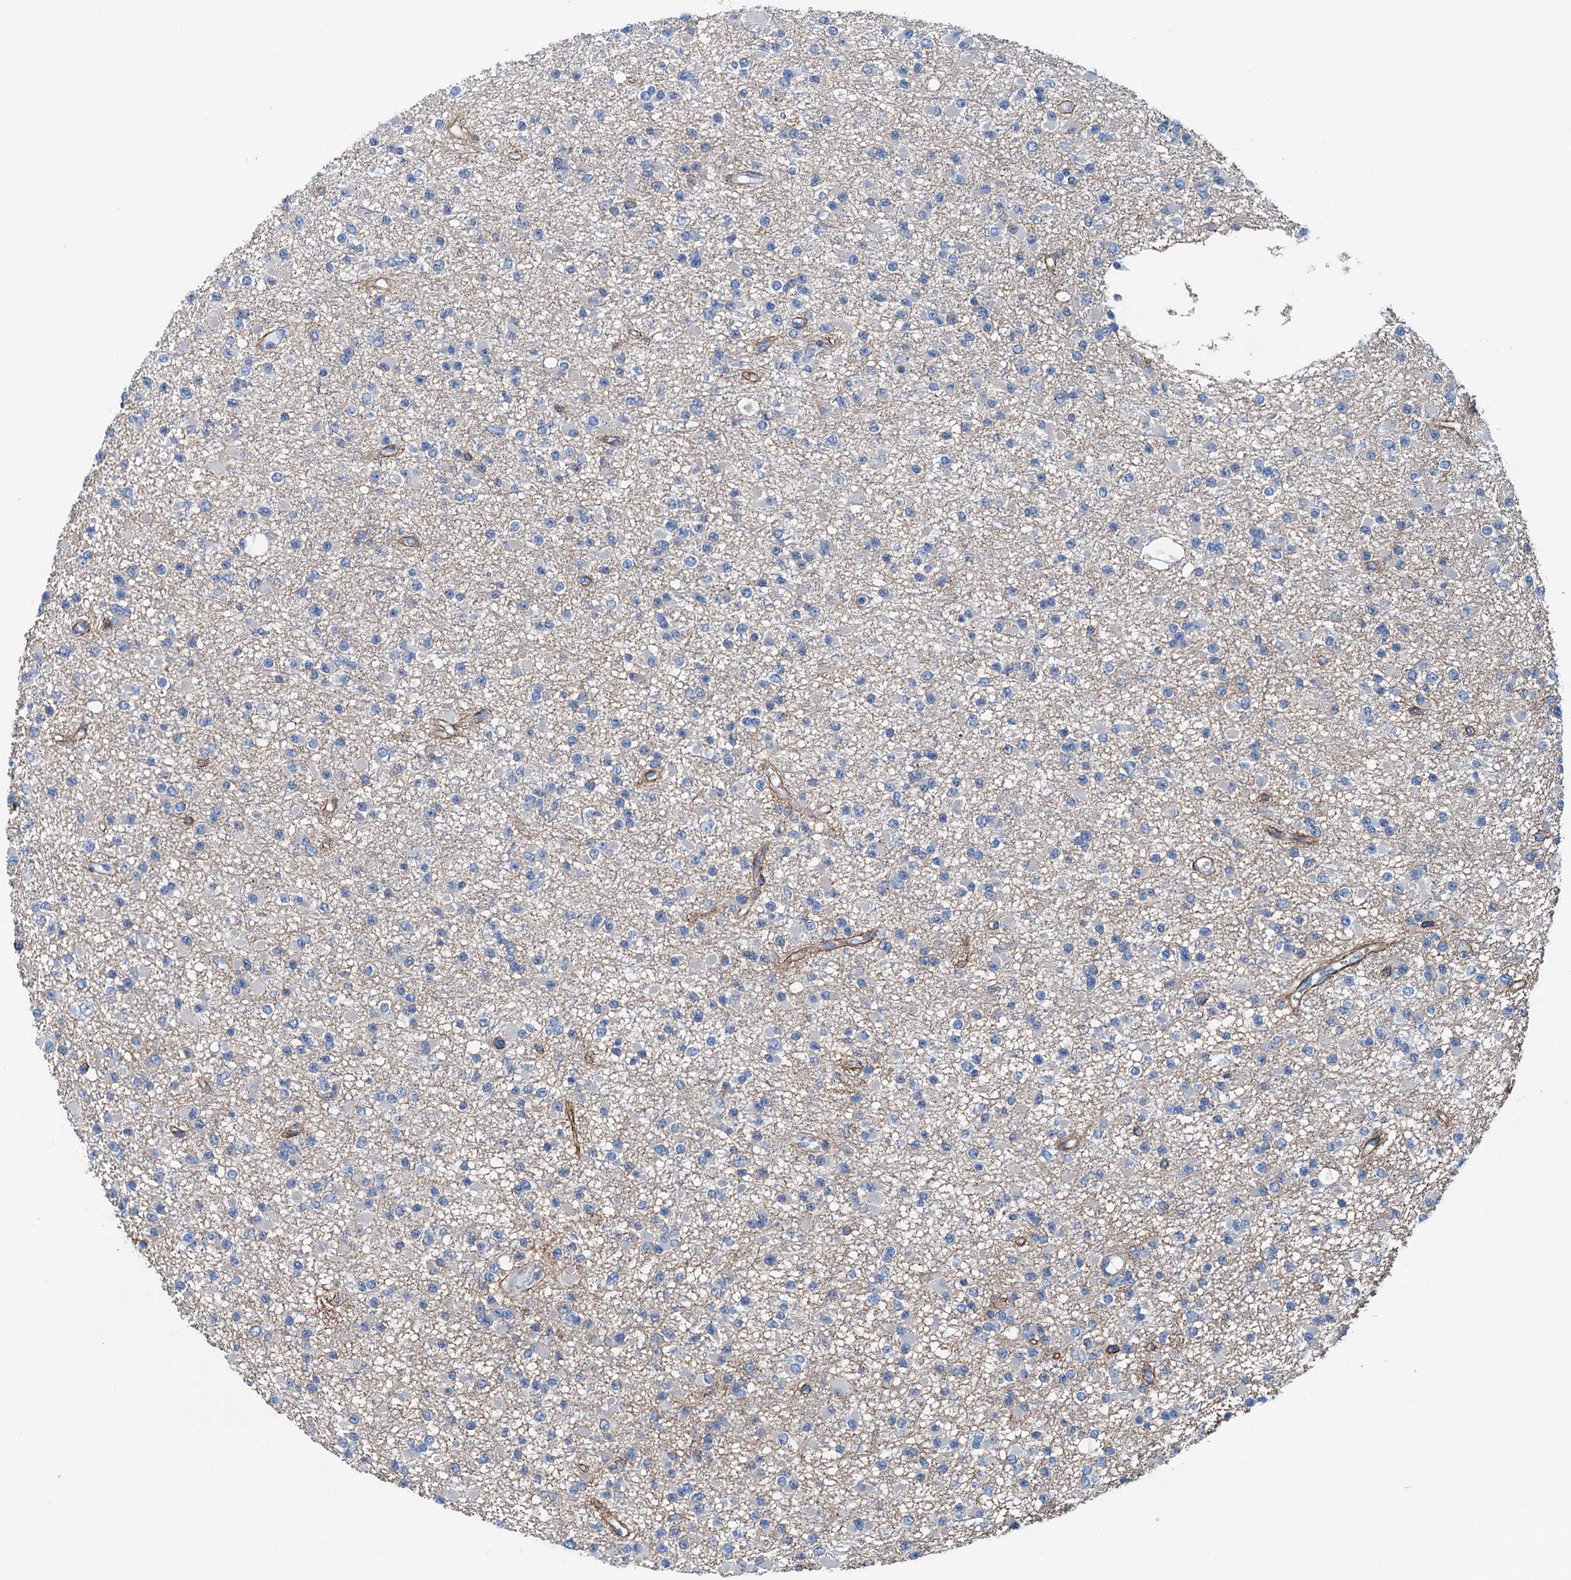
{"staining": {"intensity": "negative", "quantity": "none", "location": "none"}, "tissue": "glioma", "cell_type": "Tumor cells", "image_type": "cancer", "snomed": [{"axis": "morphology", "description": "Glioma, malignant, Low grade"}, {"axis": "topography", "description": "Brain"}], "caption": "Immunohistochemical staining of glioma shows no significant positivity in tumor cells.", "gene": "ELAC1", "patient": {"sex": "female", "age": 22}}